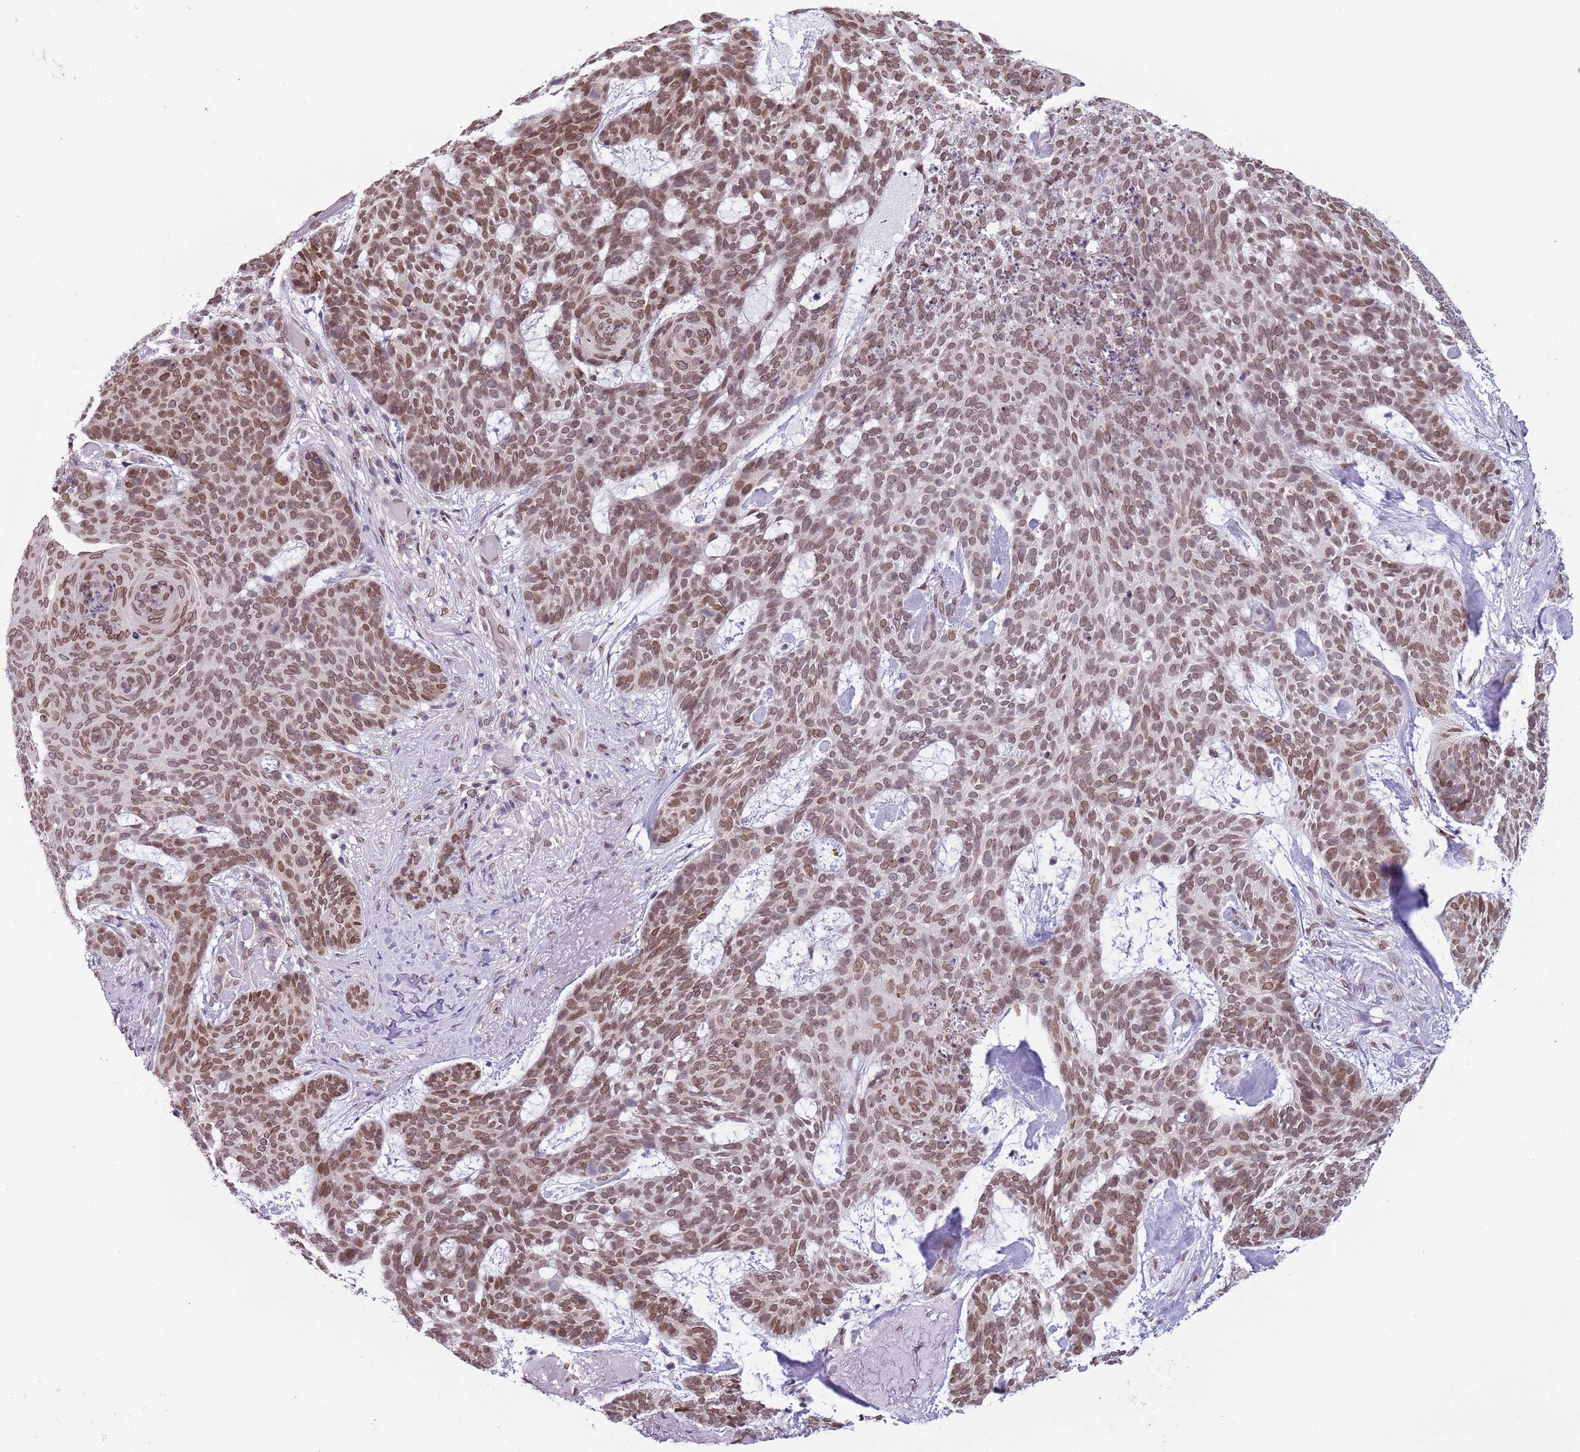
{"staining": {"intensity": "moderate", "quantity": ">75%", "location": "nuclear"}, "tissue": "skin cancer", "cell_type": "Tumor cells", "image_type": "cancer", "snomed": [{"axis": "morphology", "description": "Basal cell carcinoma"}, {"axis": "topography", "description": "Skin"}], "caption": "The image shows immunohistochemical staining of skin cancer (basal cell carcinoma). There is moderate nuclear positivity is seen in about >75% of tumor cells.", "gene": "ZGLP1", "patient": {"sex": "female", "age": 89}}